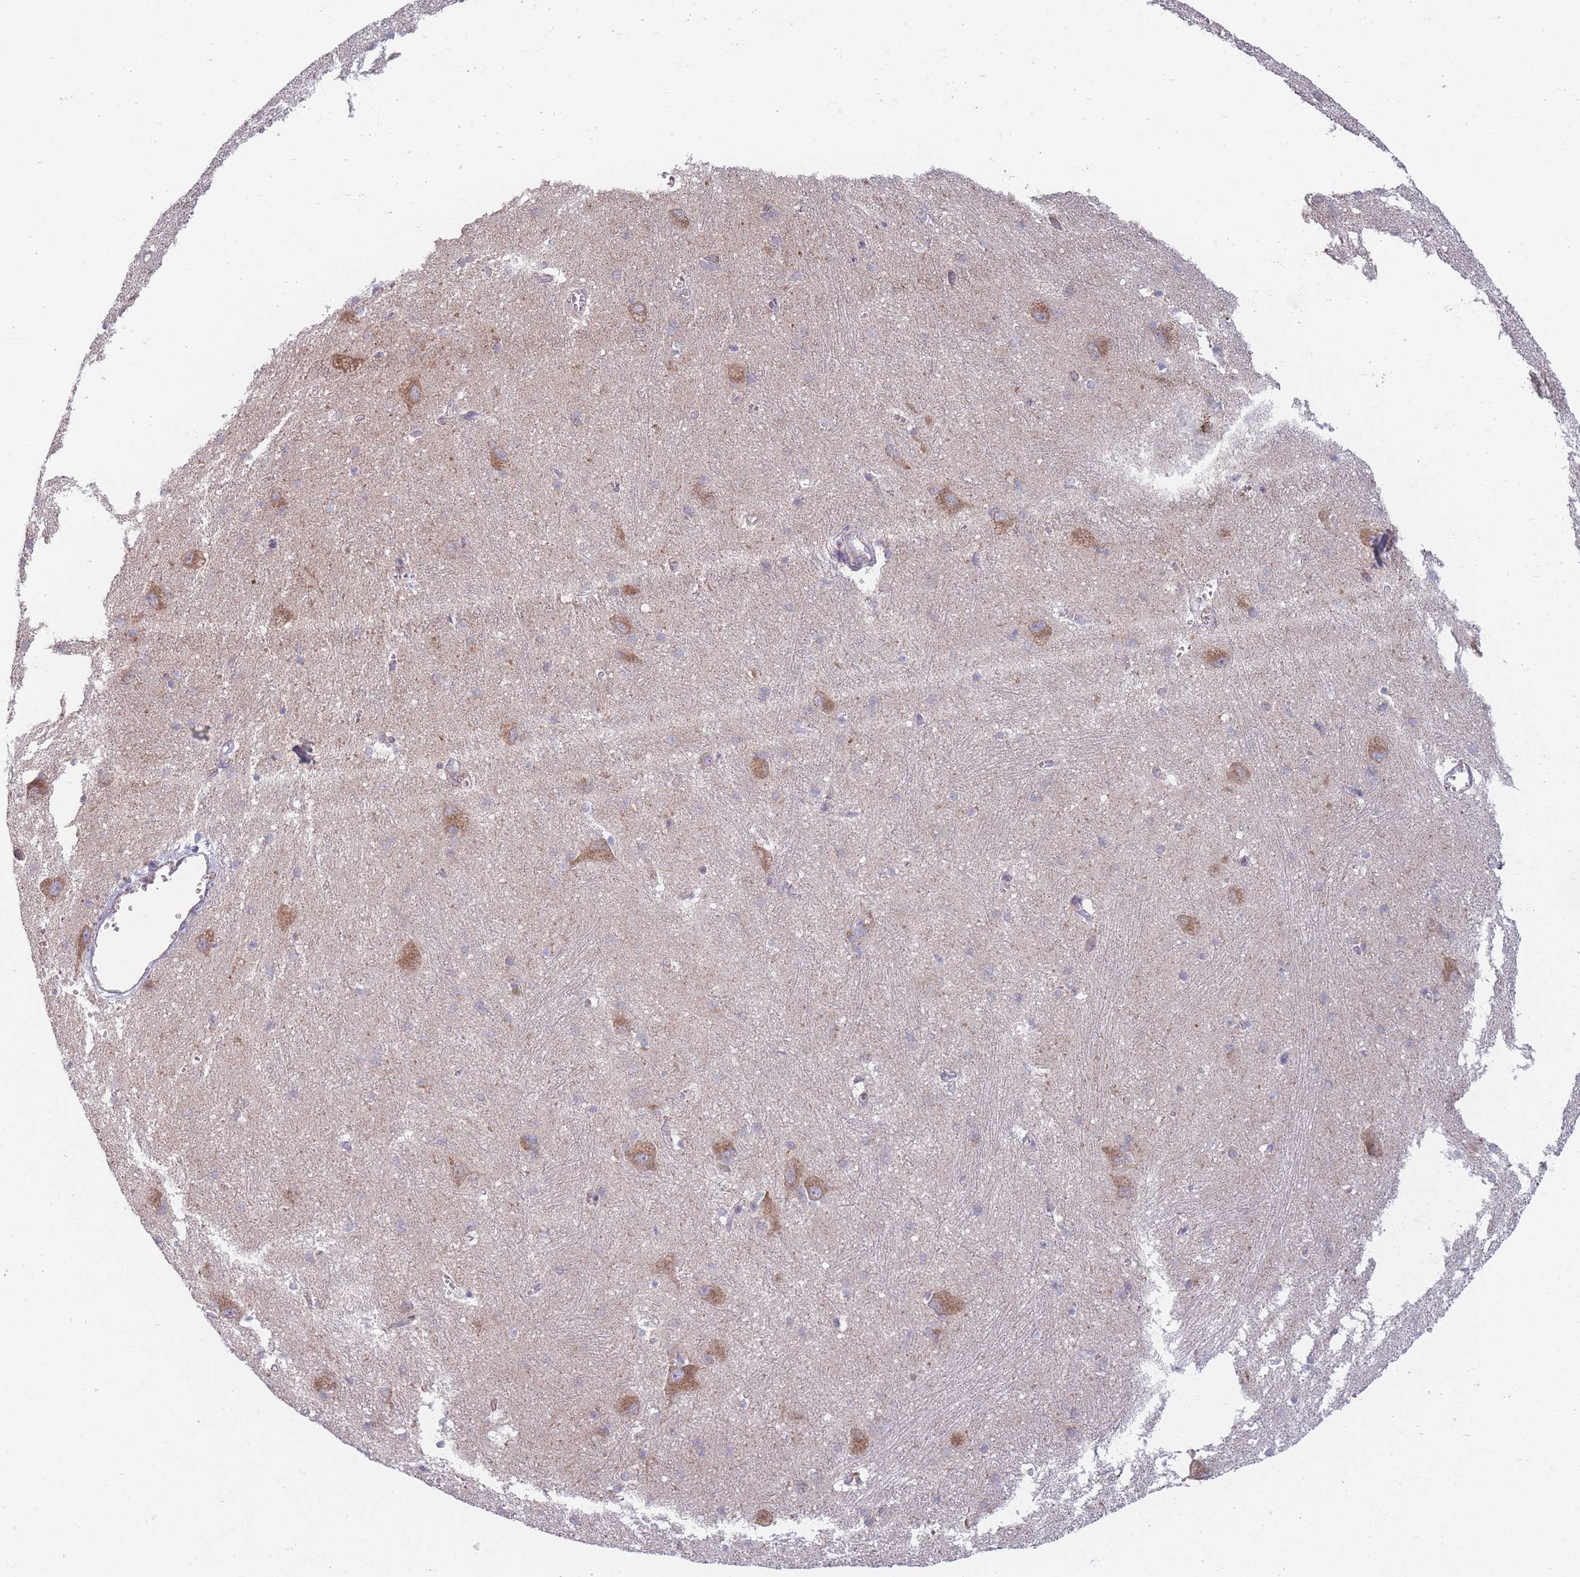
{"staining": {"intensity": "weak", "quantity": "<25%", "location": "cytoplasmic/membranous"}, "tissue": "caudate", "cell_type": "Glial cells", "image_type": "normal", "snomed": [{"axis": "morphology", "description": "Normal tissue, NOS"}, {"axis": "topography", "description": "Lateral ventricle wall"}], "caption": "Glial cells show no significant staining in benign caudate.", "gene": "PEX11B", "patient": {"sex": "male", "age": 37}}